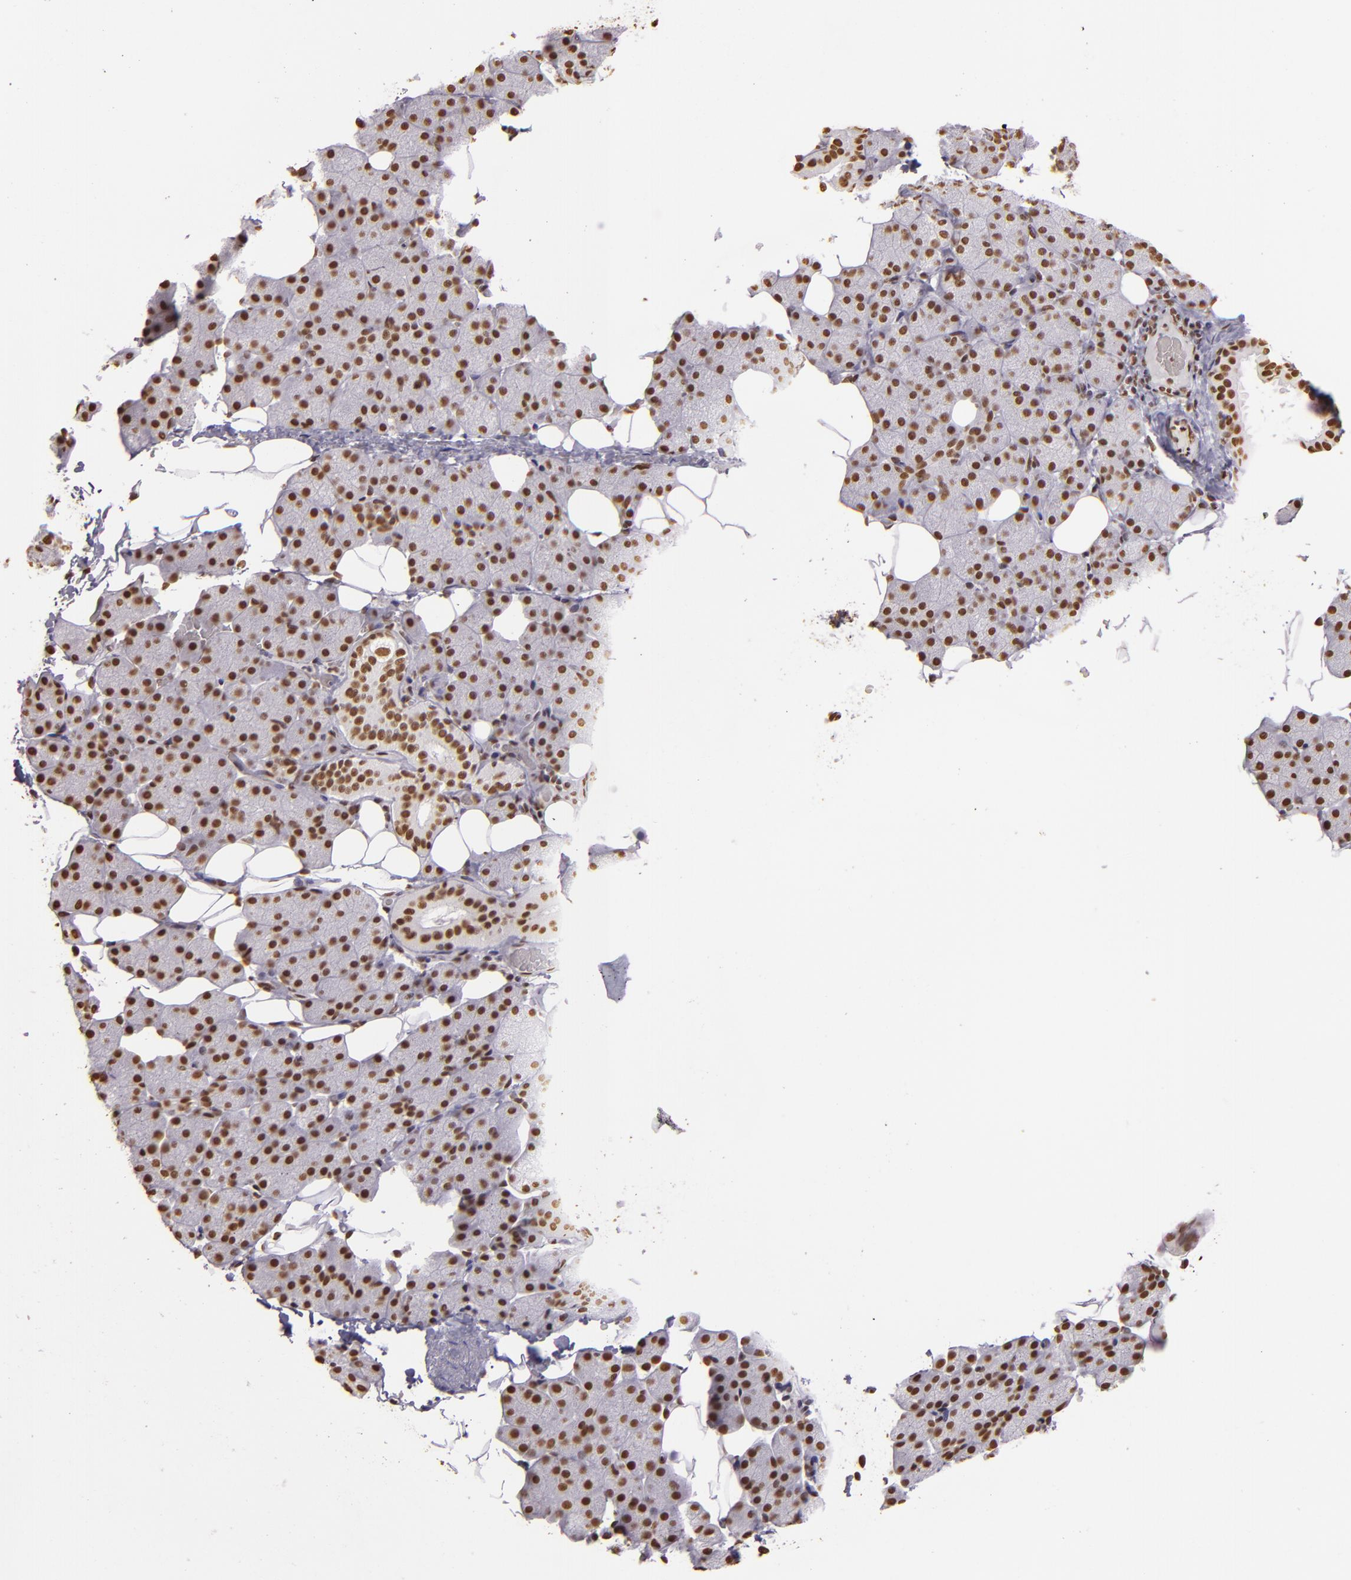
{"staining": {"intensity": "moderate", "quantity": ">75%", "location": "nuclear"}, "tissue": "salivary gland", "cell_type": "Glandular cells", "image_type": "normal", "snomed": [{"axis": "morphology", "description": "Normal tissue, NOS"}, {"axis": "topography", "description": "Lymph node"}, {"axis": "topography", "description": "Salivary gland"}], "caption": "Glandular cells reveal moderate nuclear expression in approximately >75% of cells in unremarkable salivary gland. The staining is performed using DAB brown chromogen to label protein expression. The nuclei are counter-stained blue using hematoxylin.", "gene": "PAPOLA", "patient": {"sex": "male", "age": 8}}